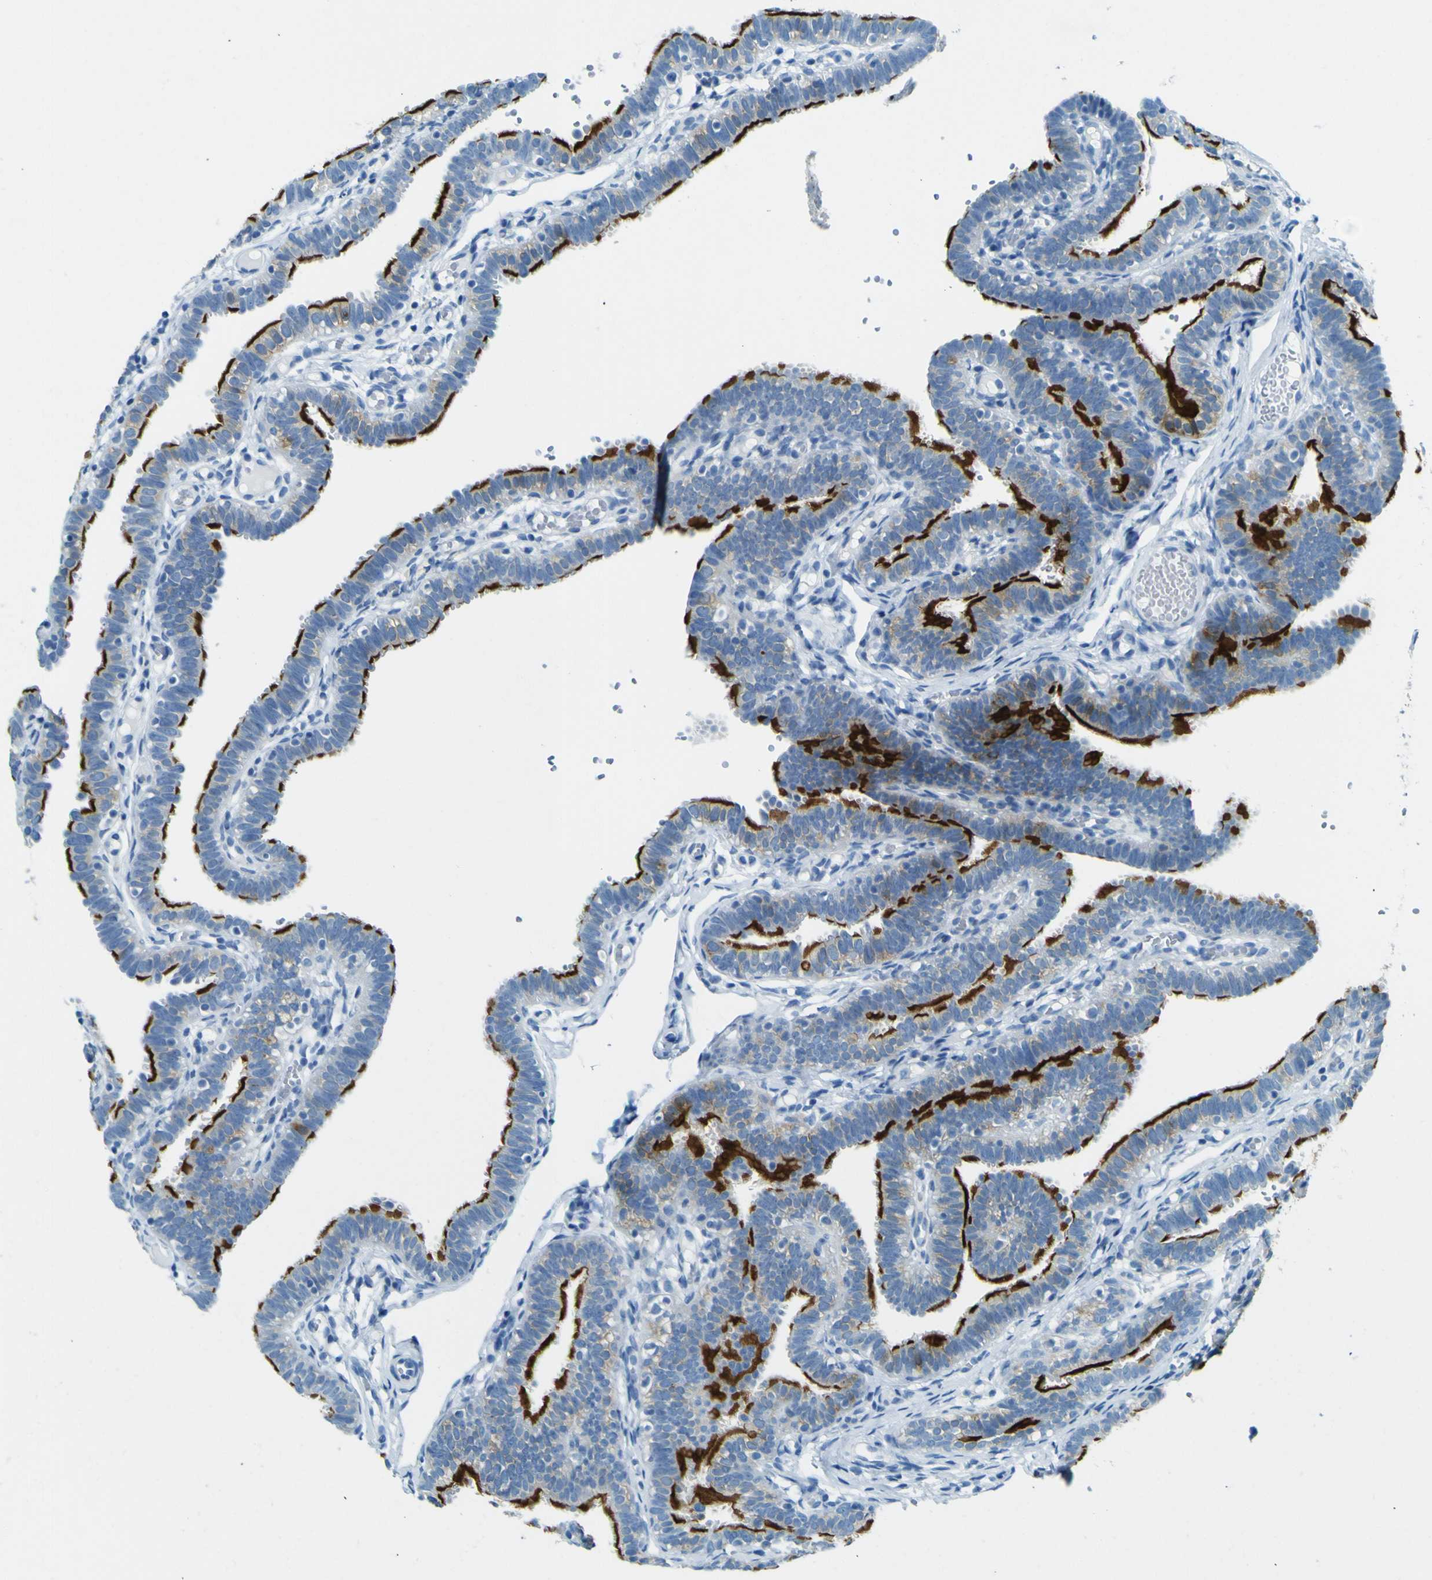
{"staining": {"intensity": "strong", "quantity": "25%-75%", "location": "cytoplasmic/membranous"}, "tissue": "fallopian tube", "cell_type": "Glandular cells", "image_type": "normal", "snomed": [{"axis": "morphology", "description": "Normal tissue, NOS"}, {"axis": "topography", "description": "Fallopian tube"}, {"axis": "topography", "description": "Placenta"}], "caption": "A brown stain labels strong cytoplasmic/membranous positivity of a protein in glandular cells of benign fallopian tube.", "gene": "SORCS1", "patient": {"sex": "female", "age": 34}}